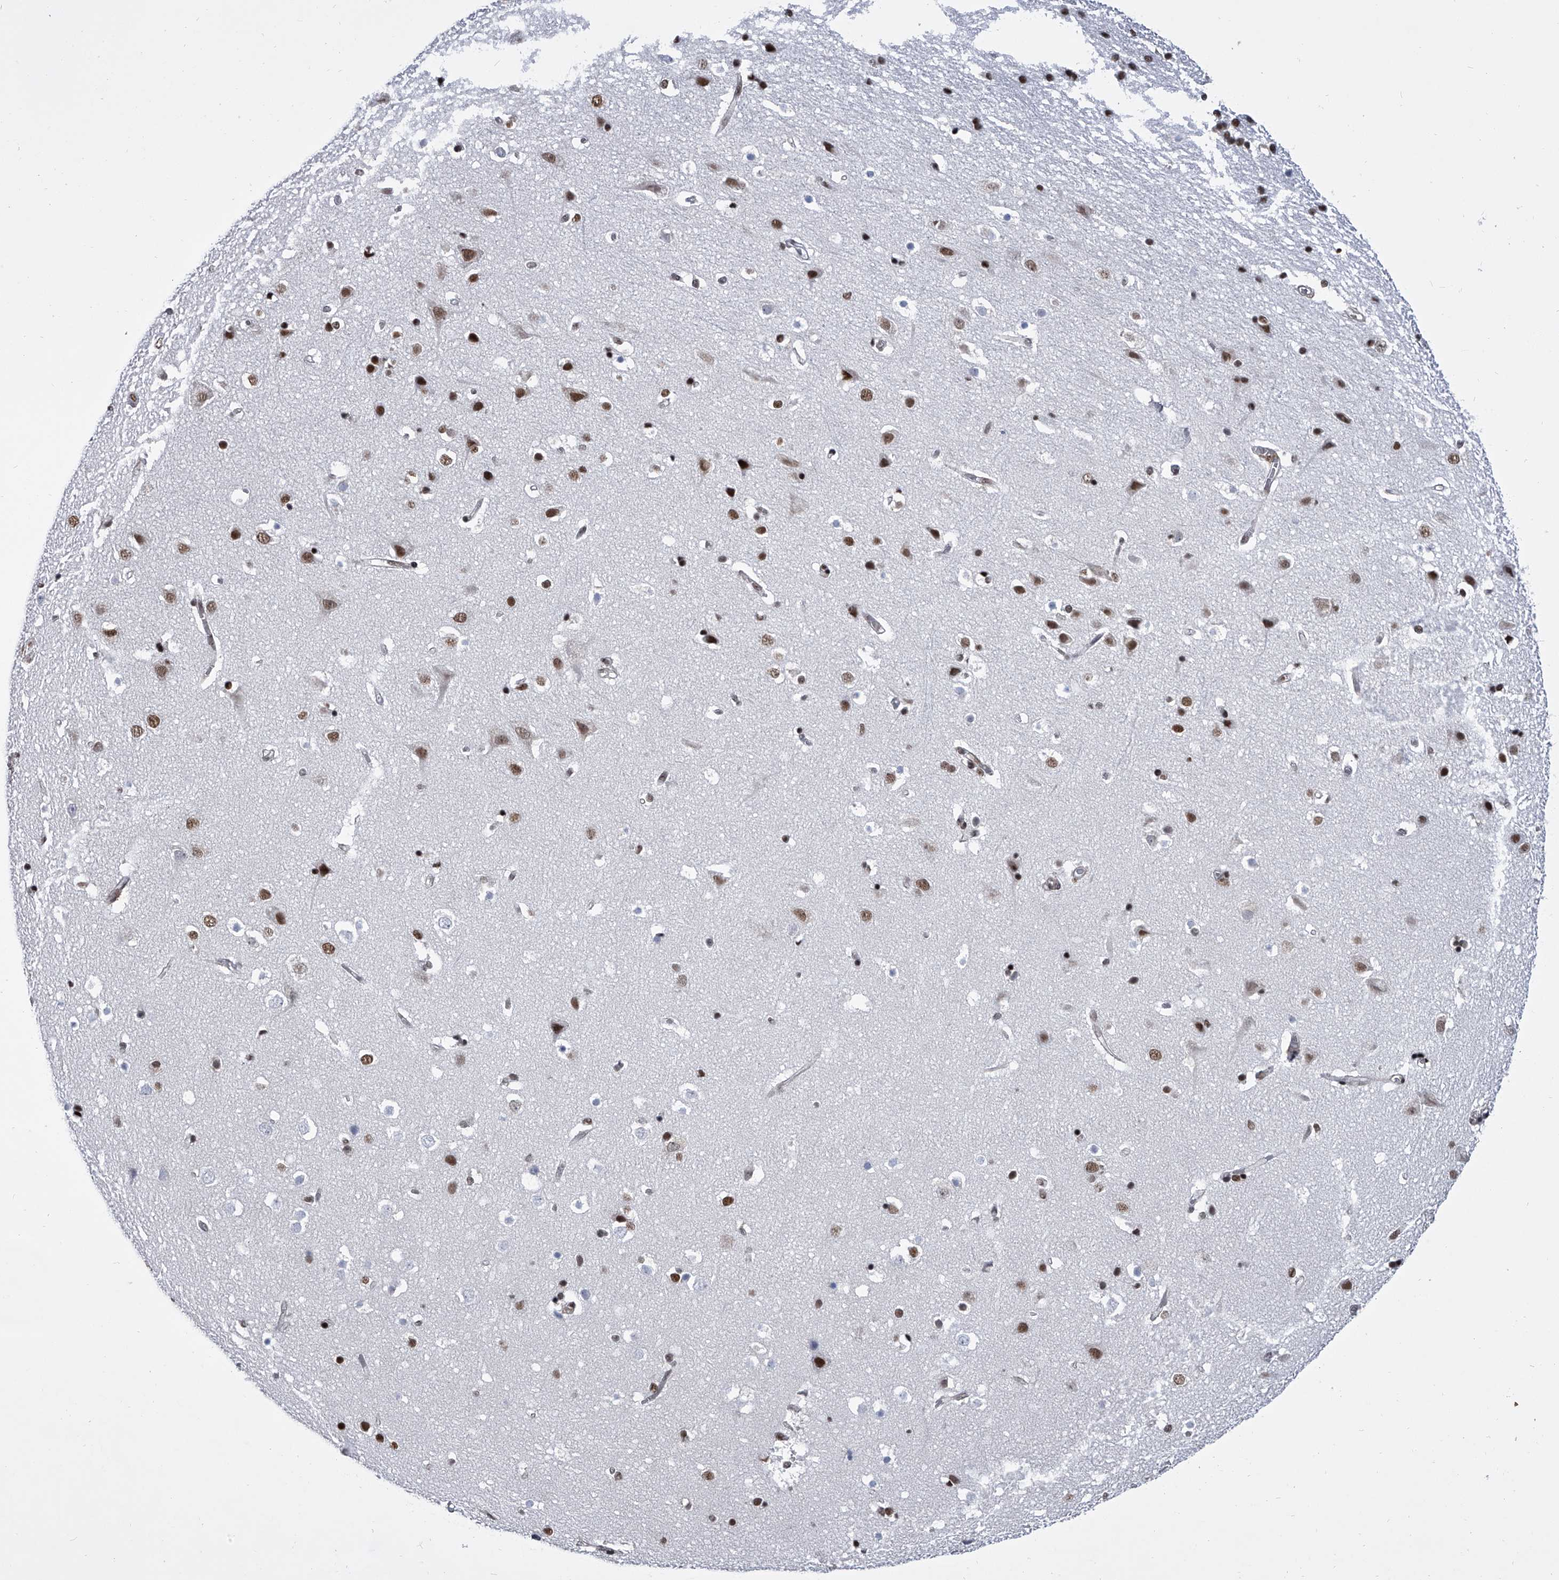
{"staining": {"intensity": "strong", "quantity": "<25%", "location": "cytoplasmic/membranous,nuclear"}, "tissue": "cerebral cortex", "cell_type": "Endothelial cells", "image_type": "normal", "snomed": [{"axis": "morphology", "description": "Normal tissue, NOS"}, {"axis": "topography", "description": "Cerebral cortex"}], "caption": "This is a photomicrograph of immunohistochemistry (IHC) staining of benign cerebral cortex, which shows strong staining in the cytoplasmic/membranous,nuclear of endothelial cells.", "gene": "SIM2", "patient": {"sex": "male", "age": 54}}